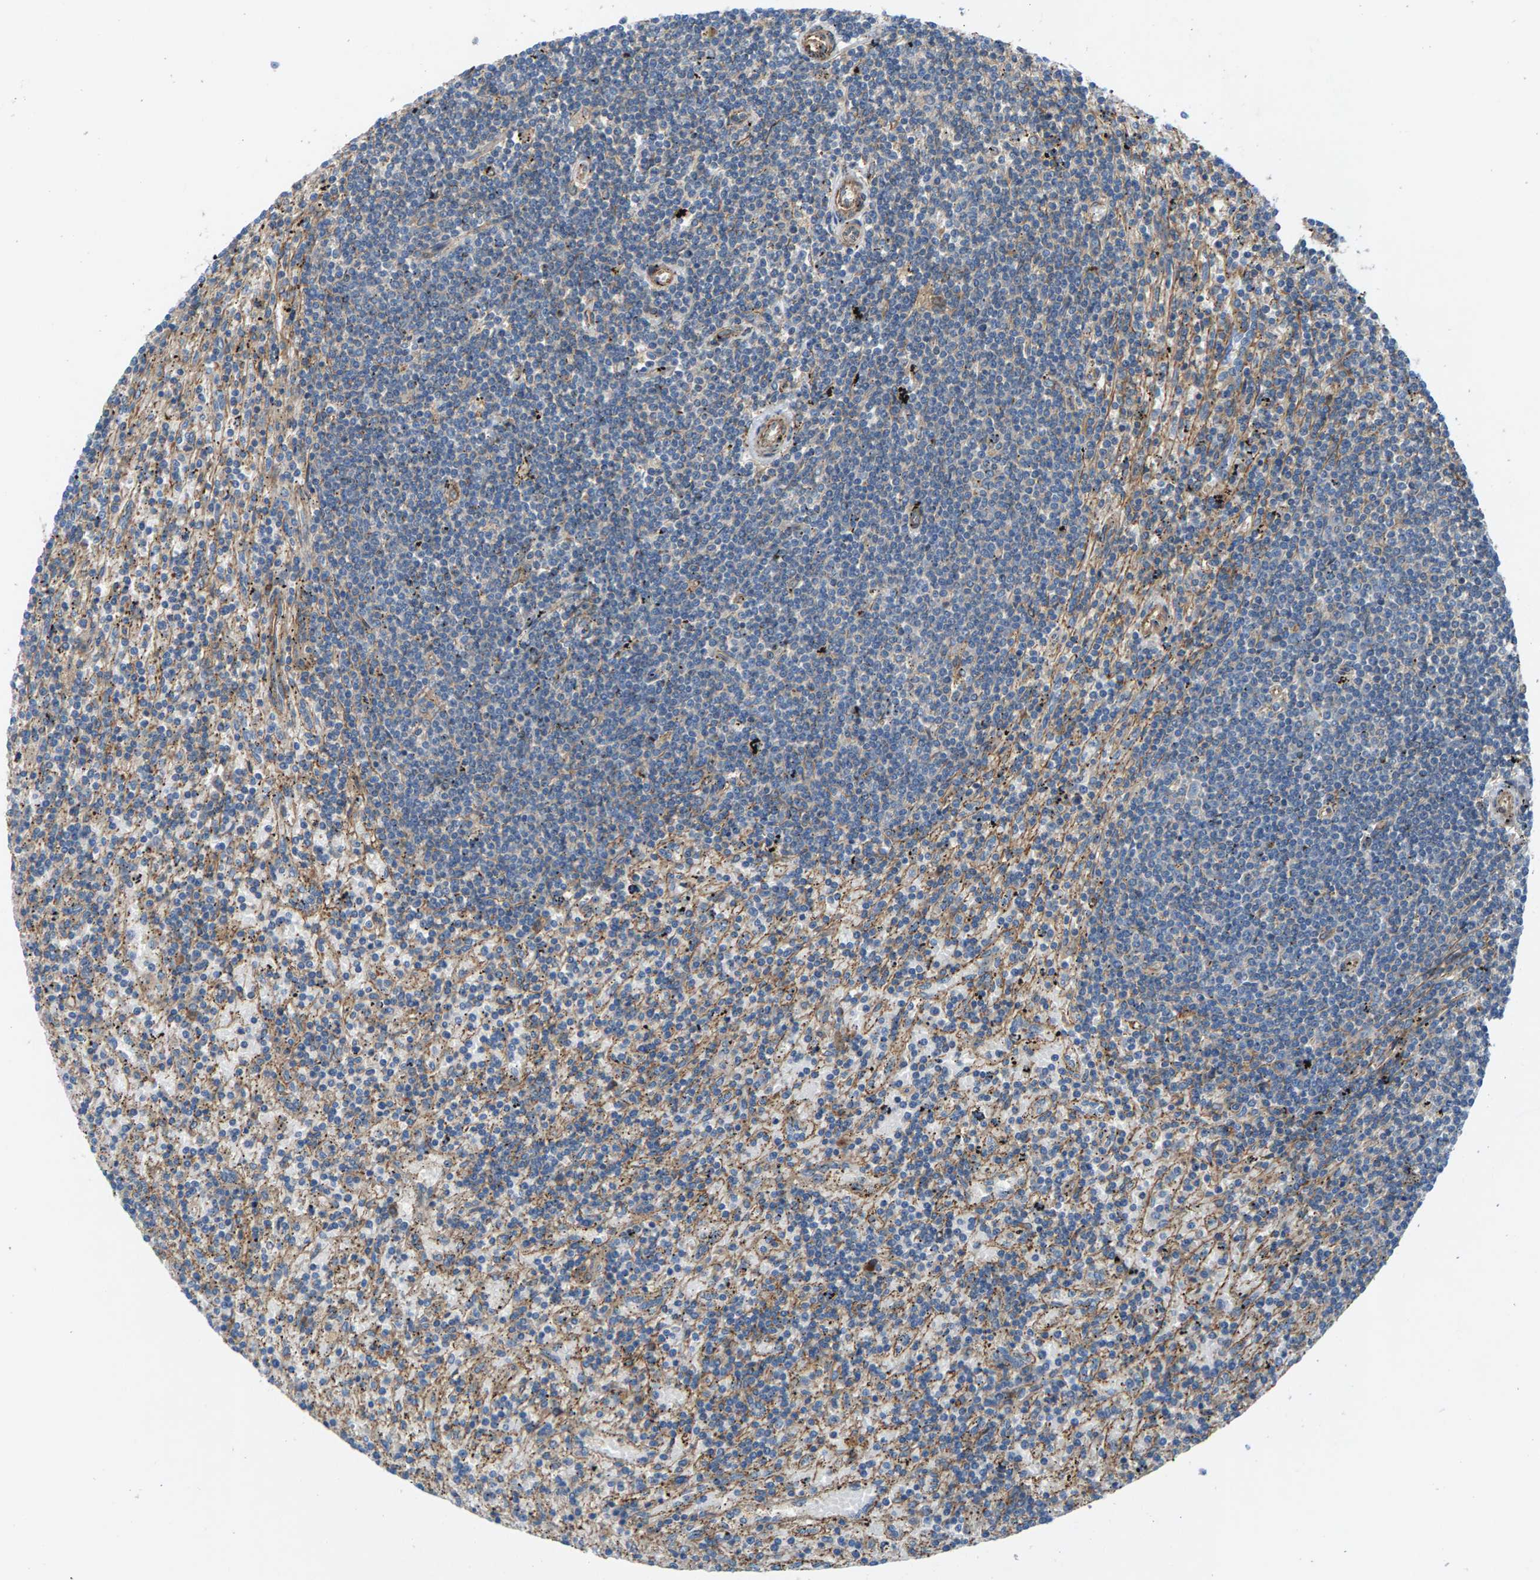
{"staining": {"intensity": "negative", "quantity": "none", "location": "none"}, "tissue": "lymphoma", "cell_type": "Tumor cells", "image_type": "cancer", "snomed": [{"axis": "morphology", "description": "Malignant lymphoma, non-Hodgkin's type, Low grade"}, {"axis": "topography", "description": "Spleen"}], "caption": "This is a image of immunohistochemistry (IHC) staining of lymphoma, which shows no expression in tumor cells.", "gene": "PDCL", "patient": {"sex": "male", "age": 76}}